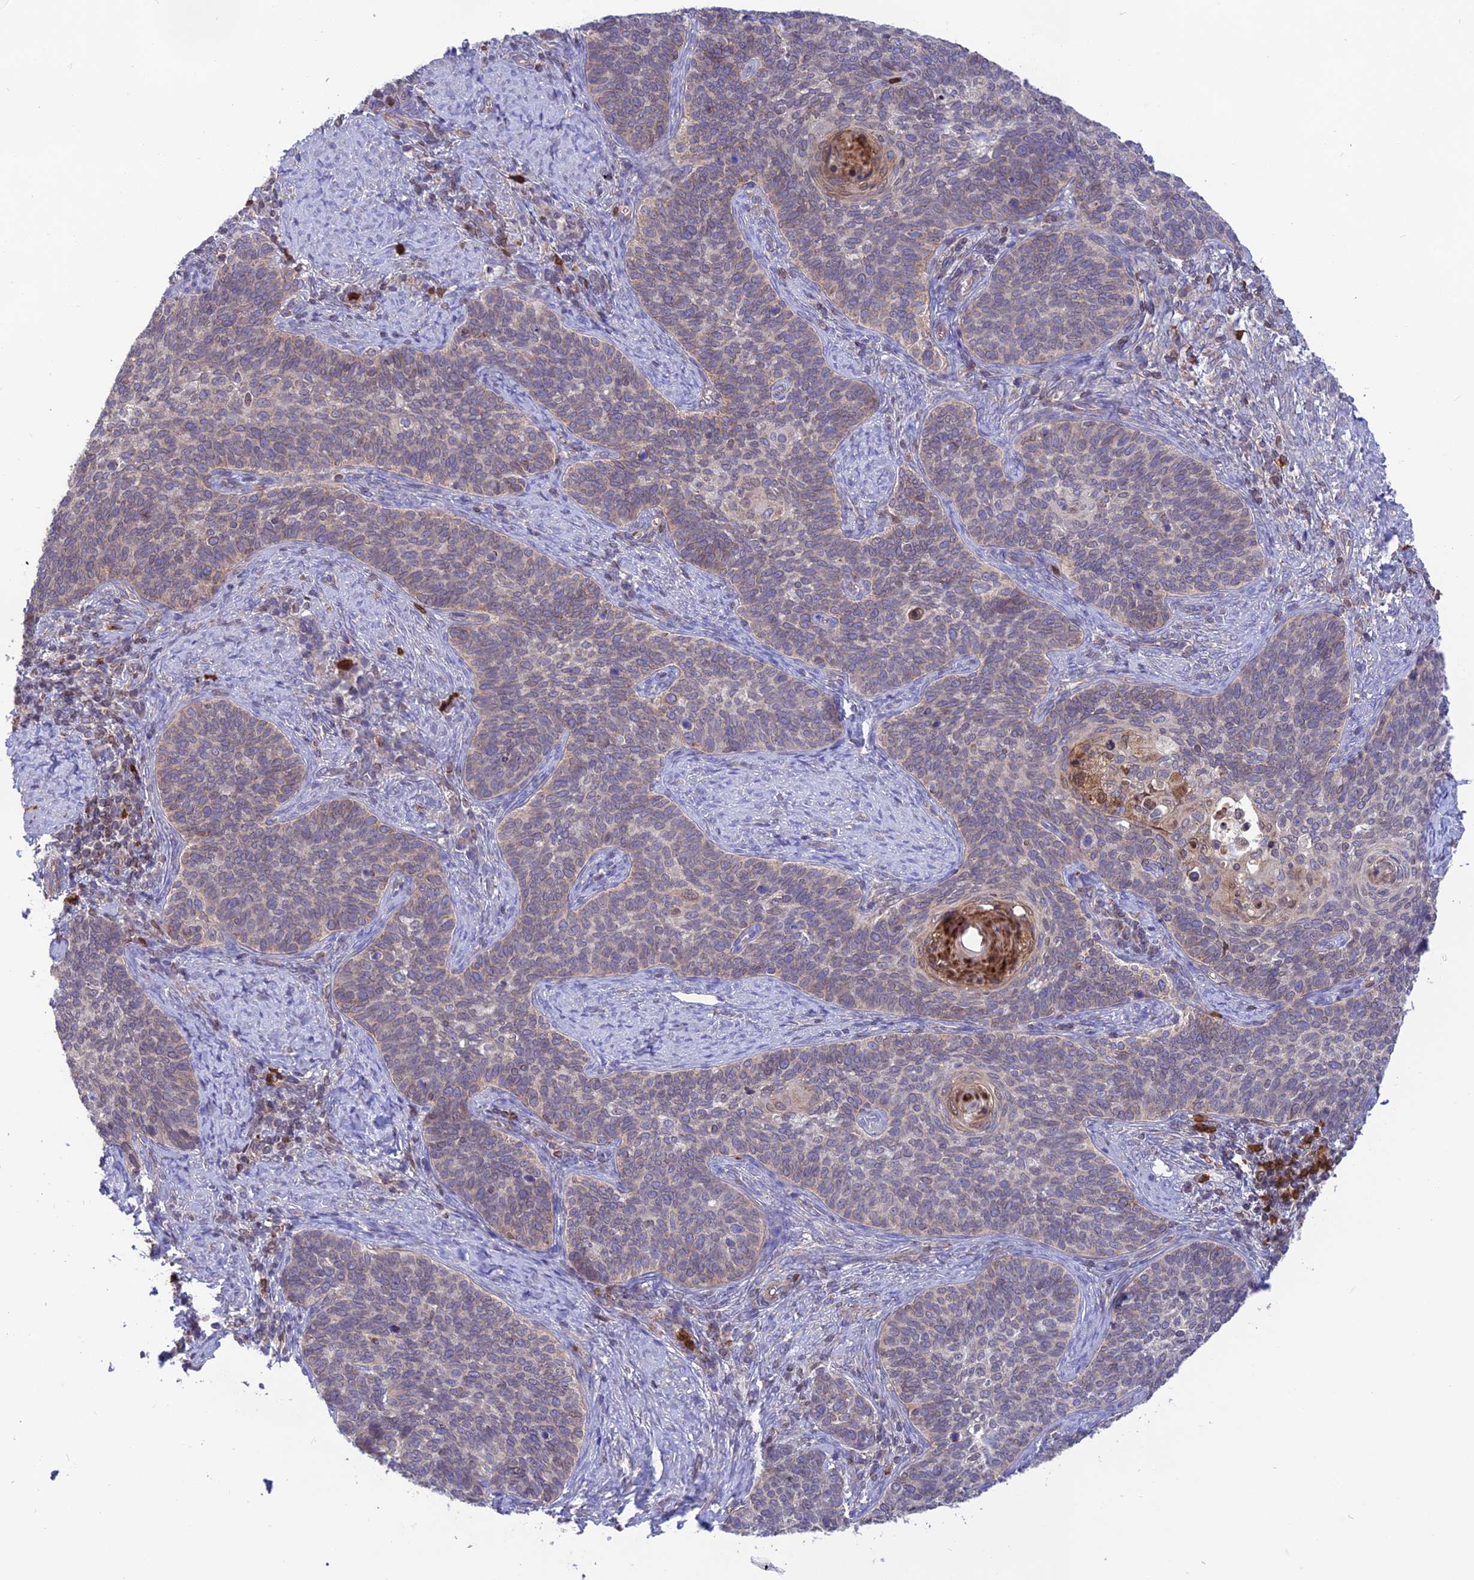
{"staining": {"intensity": "weak", "quantity": "25%-75%", "location": "cytoplasmic/membranous"}, "tissue": "cervical cancer", "cell_type": "Tumor cells", "image_type": "cancer", "snomed": [{"axis": "morphology", "description": "Normal tissue, NOS"}, {"axis": "morphology", "description": "Squamous cell carcinoma, NOS"}, {"axis": "topography", "description": "Cervix"}], "caption": "Weak cytoplasmic/membranous staining is present in approximately 25%-75% of tumor cells in squamous cell carcinoma (cervical). Ihc stains the protein of interest in brown and the nuclei are stained blue.", "gene": "PKHD1L1", "patient": {"sex": "female", "age": 39}}